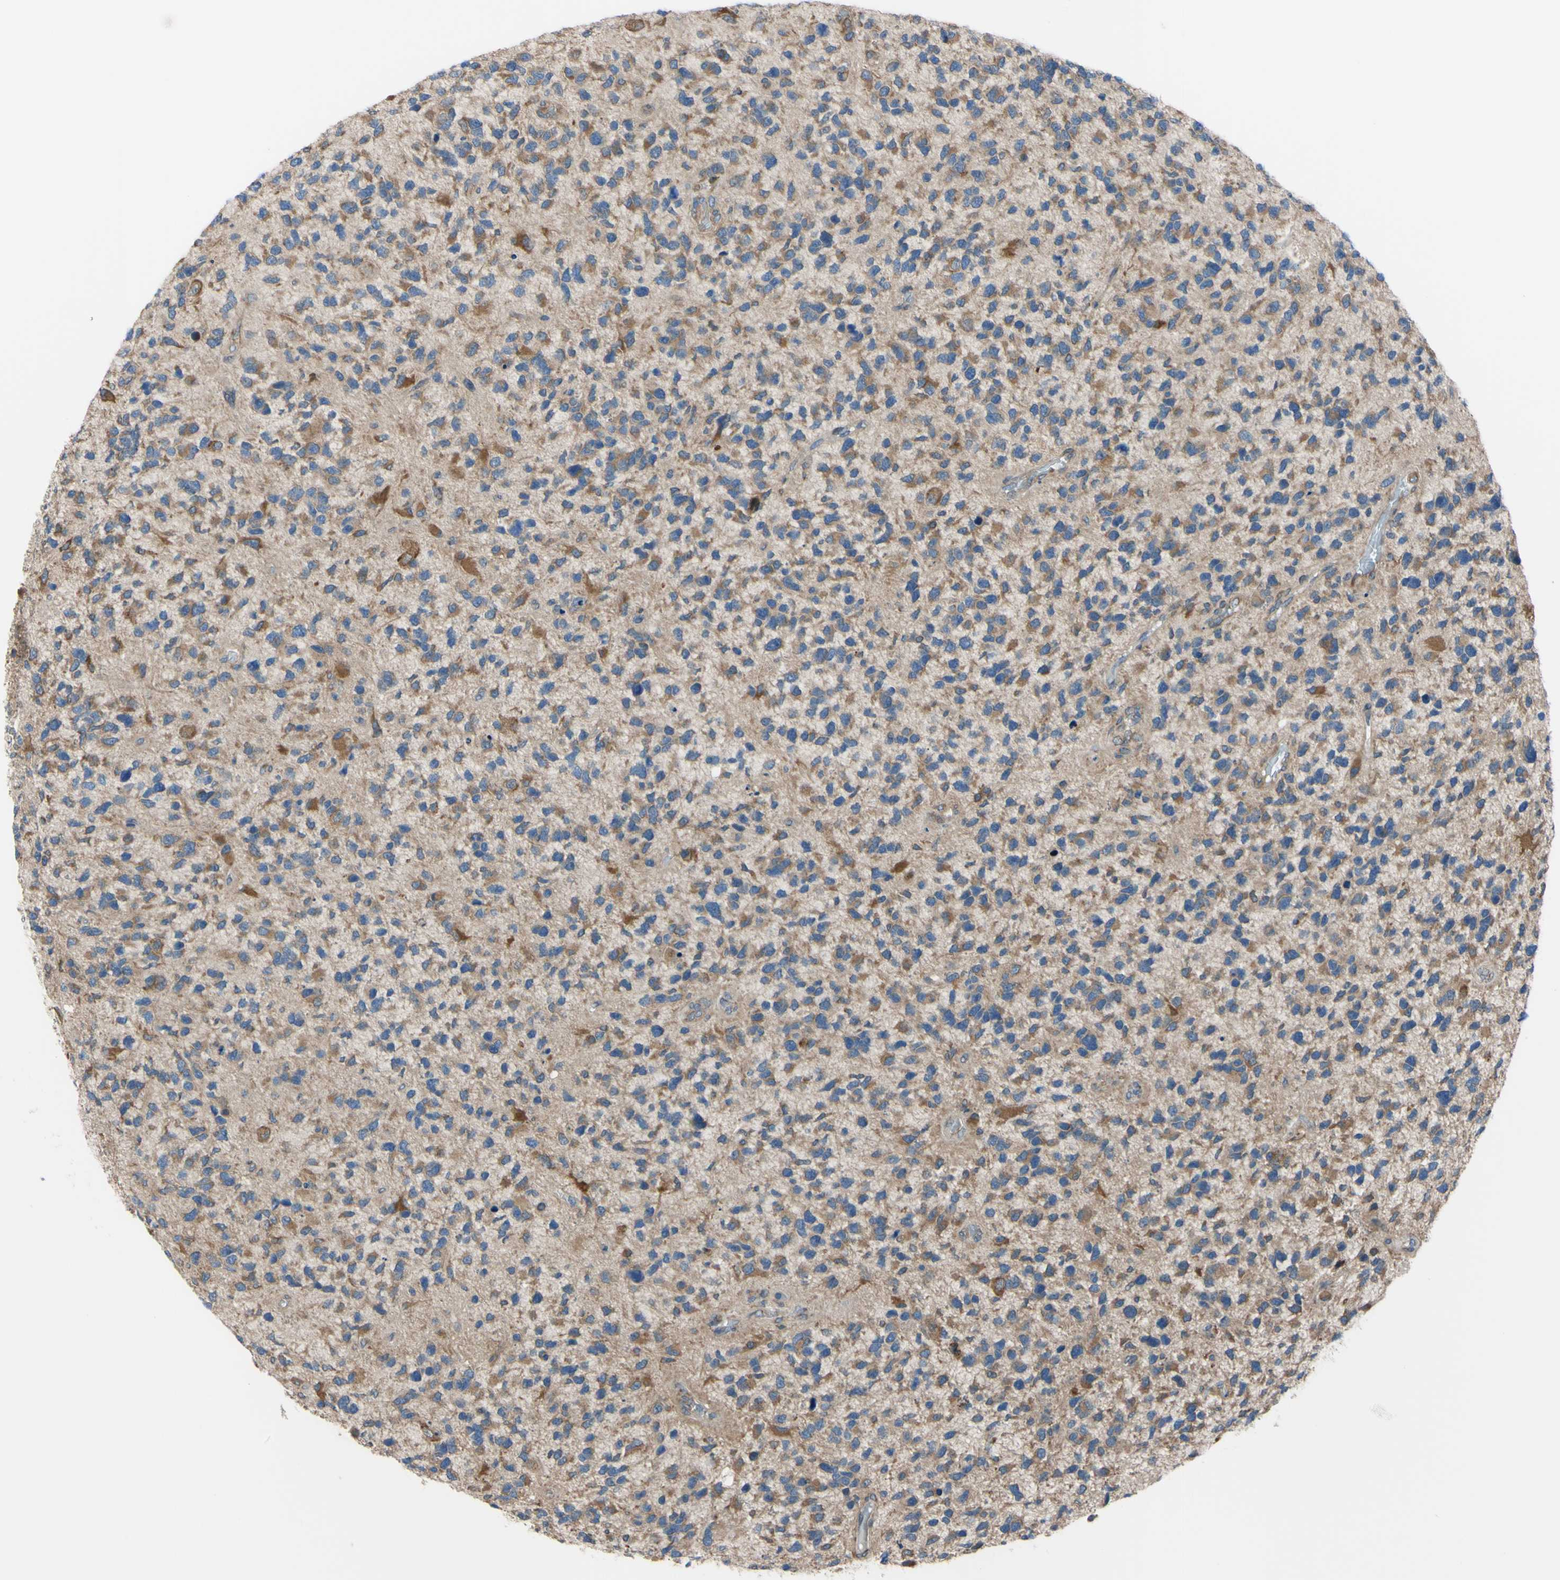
{"staining": {"intensity": "moderate", "quantity": ">75%", "location": "cytoplasmic/membranous"}, "tissue": "glioma", "cell_type": "Tumor cells", "image_type": "cancer", "snomed": [{"axis": "morphology", "description": "Glioma, malignant, High grade"}, {"axis": "topography", "description": "Brain"}], "caption": "High-power microscopy captured an immunohistochemistry histopathology image of malignant high-grade glioma, revealing moderate cytoplasmic/membranous expression in approximately >75% of tumor cells. (DAB IHC with brightfield microscopy, high magnification).", "gene": "BMF", "patient": {"sex": "female", "age": 58}}